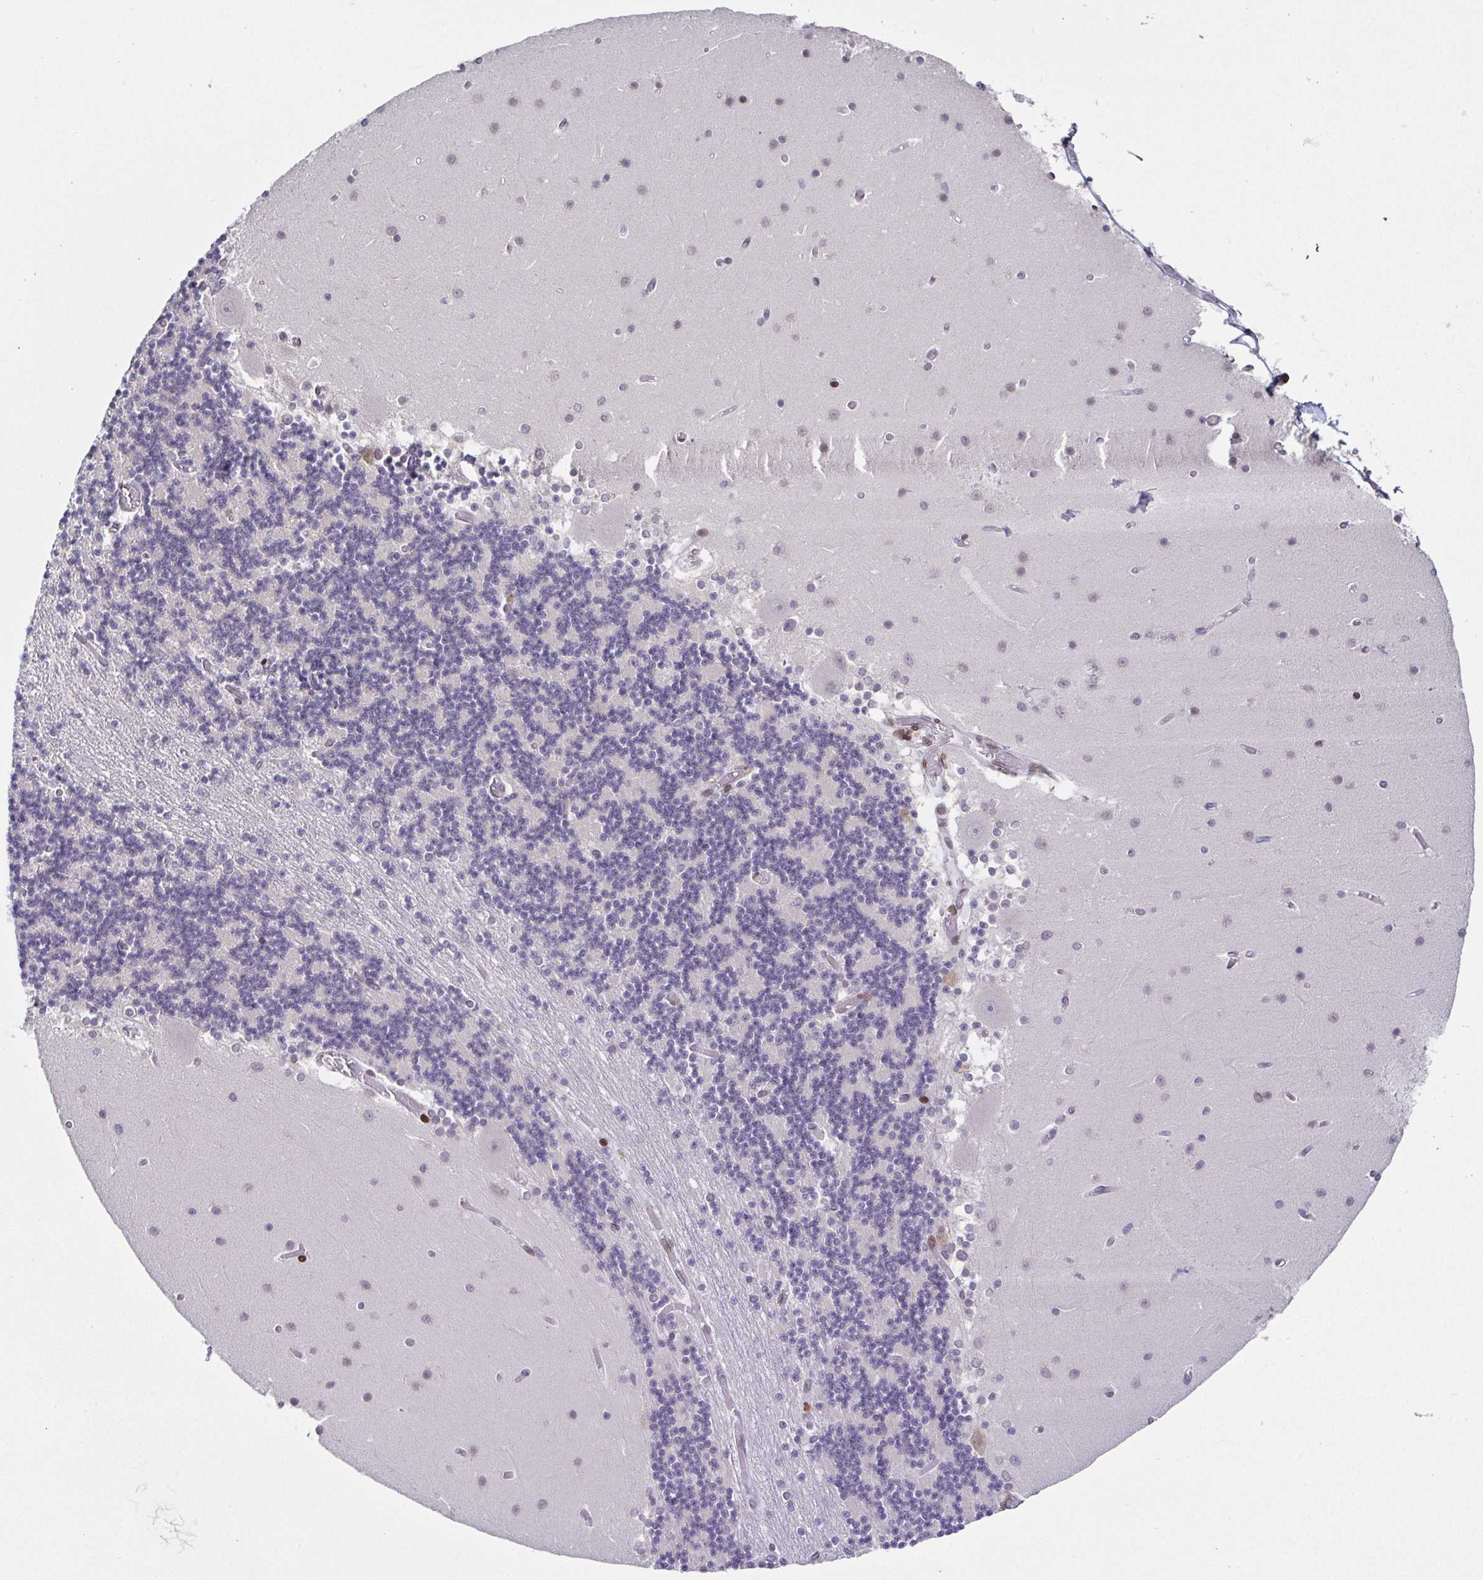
{"staining": {"intensity": "negative", "quantity": "none", "location": "none"}, "tissue": "cerebellum", "cell_type": "Cells in granular layer", "image_type": "normal", "snomed": [{"axis": "morphology", "description": "Normal tissue, NOS"}, {"axis": "topography", "description": "Cerebellum"}], "caption": "High magnification brightfield microscopy of benign cerebellum stained with DAB (3,3'-diaminobenzidine) (brown) and counterstained with hematoxylin (blue): cells in granular layer show no significant staining.", "gene": "RB1", "patient": {"sex": "female", "age": 28}}